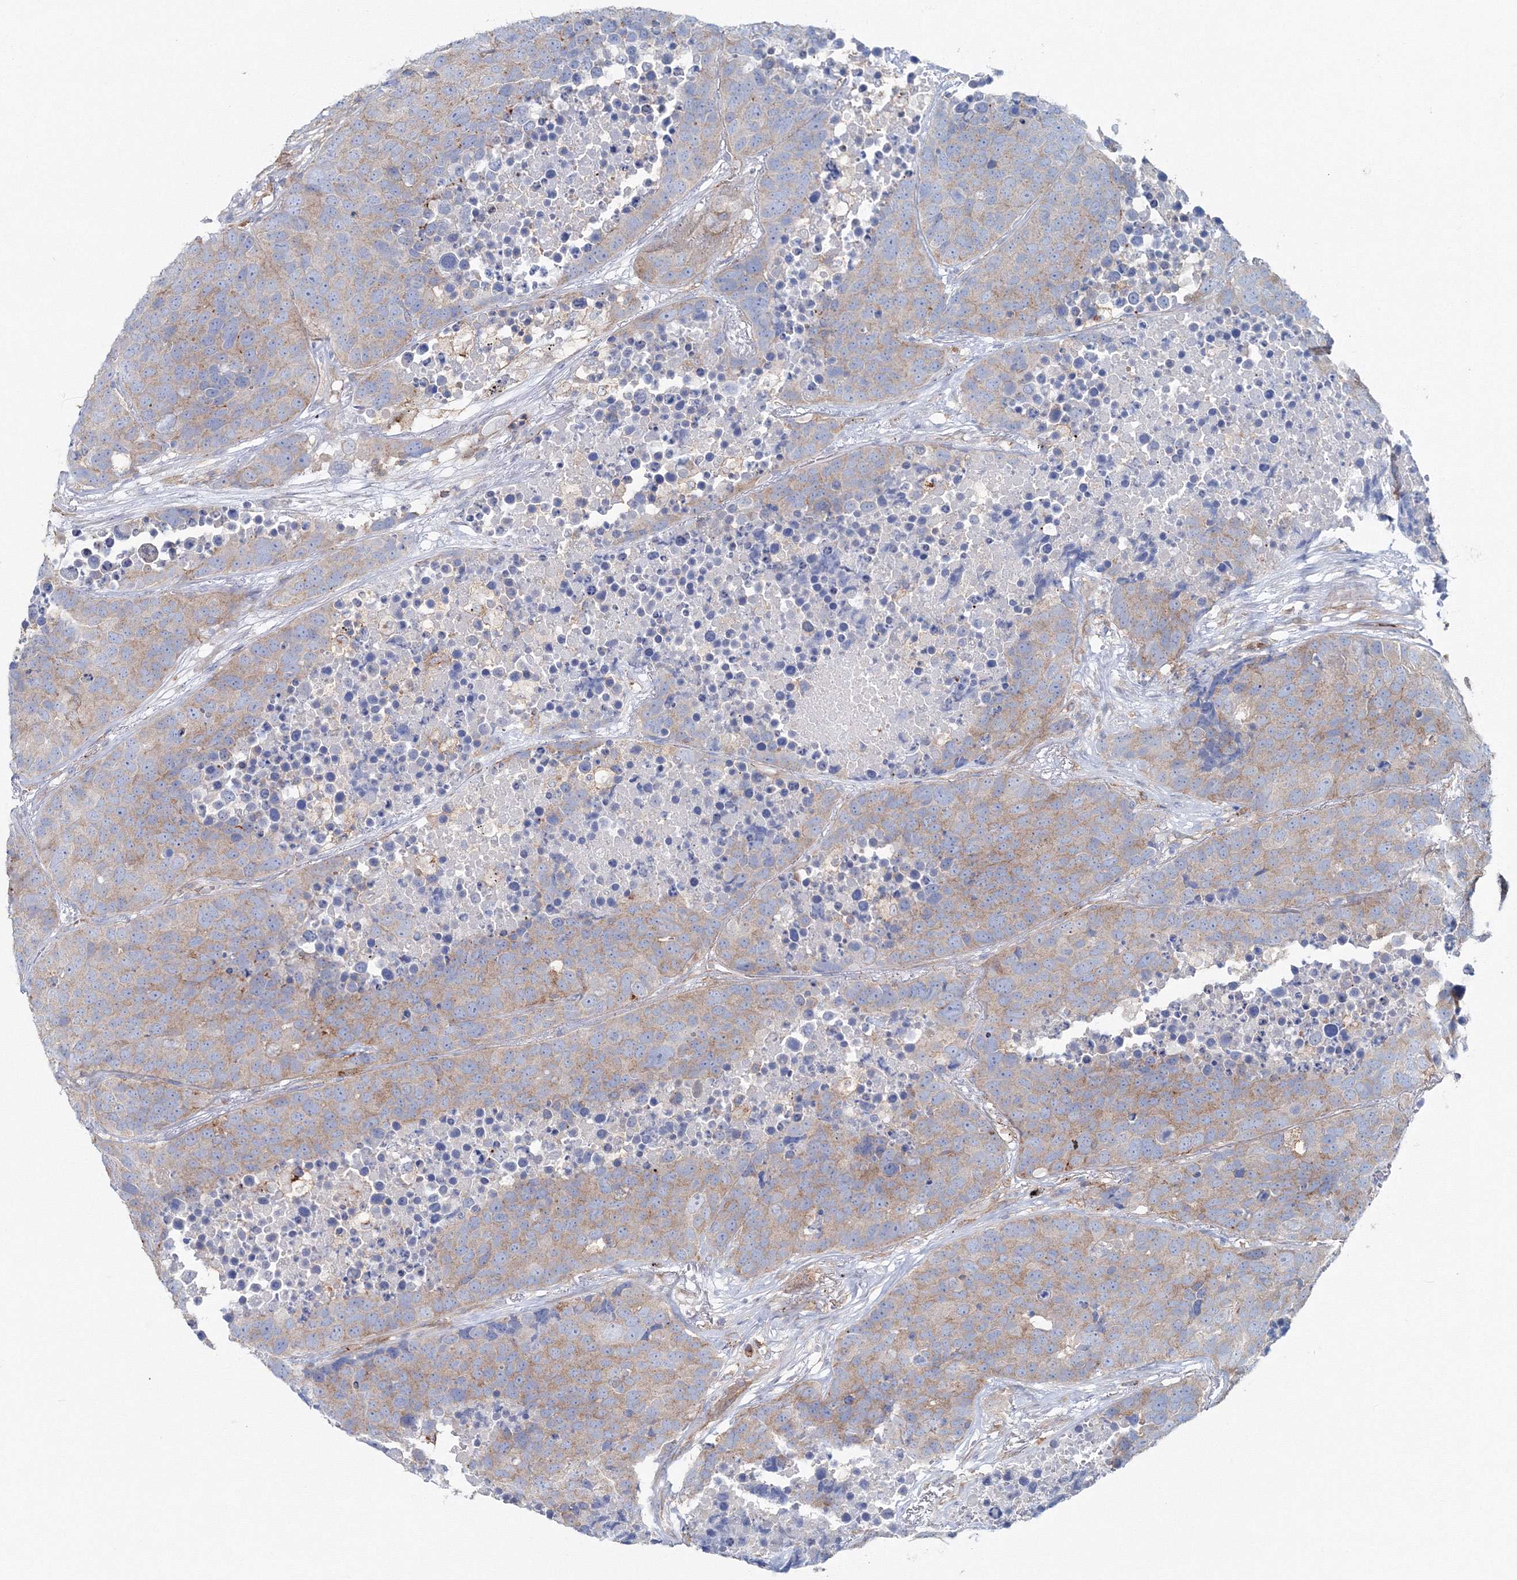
{"staining": {"intensity": "weak", "quantity": ">75%", "location": "cytoplasmic/membranous"}, "tissue": "carcinoid", "cell_type": "Tumor cells", "image_type": "cancer", "snomed": [{"axis": "morphology", "description": "Carcinoid, malignant, NOS"}, {"axis": "topography", "description": "Lung"}], "caption": "Immunohistochemistry photomicrograph of human malignant carcinoid stained for a protein (brown), which demonstrates low levels of weak cytoplasmic/membranous positivity in approximately >75% of tumor cells.", "gene": "GGA2", "patient": {"sex": "male", "age": 60}}